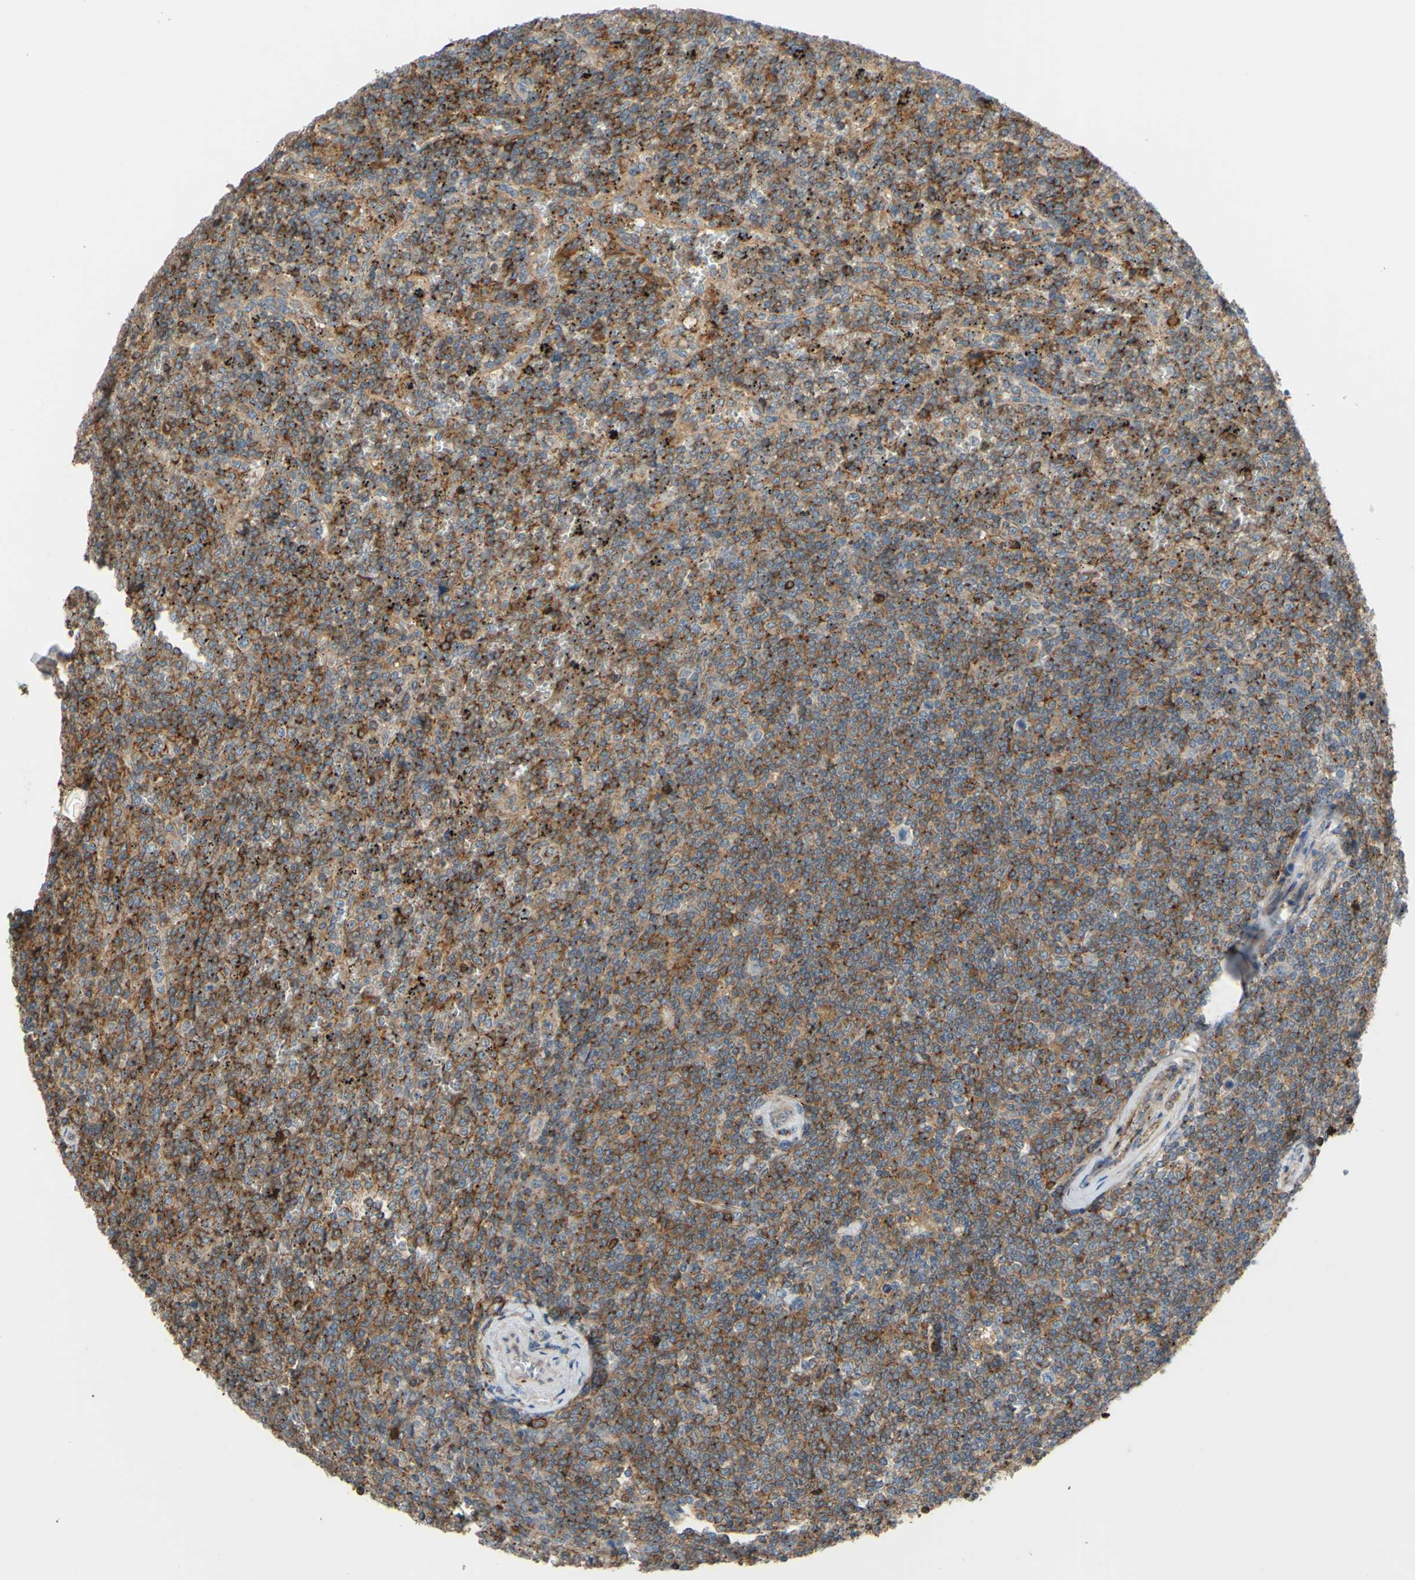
{"staining": {"intensity": "moderate", "quantity": "25%-75%", "location": "cytoplasmic/membranous"}, "tissue": "lymphoma", "cell_type": "Tumor cells", "image_type": "cancer", "snomed": [{"axis": "morphology", "description": "Malignant lymphoma, non-Hodgkin's type, Low grade"}, {"axis": "topography", "description": "Spleen"}], "caption": "Immunohistochemical staining of lymphoma demonstrates moderate cytoplasmic/membranous protein expression in about 25%-75% of tumor cells.", "gene": "POR", "patient": {"sex": "female", "age": 19}}